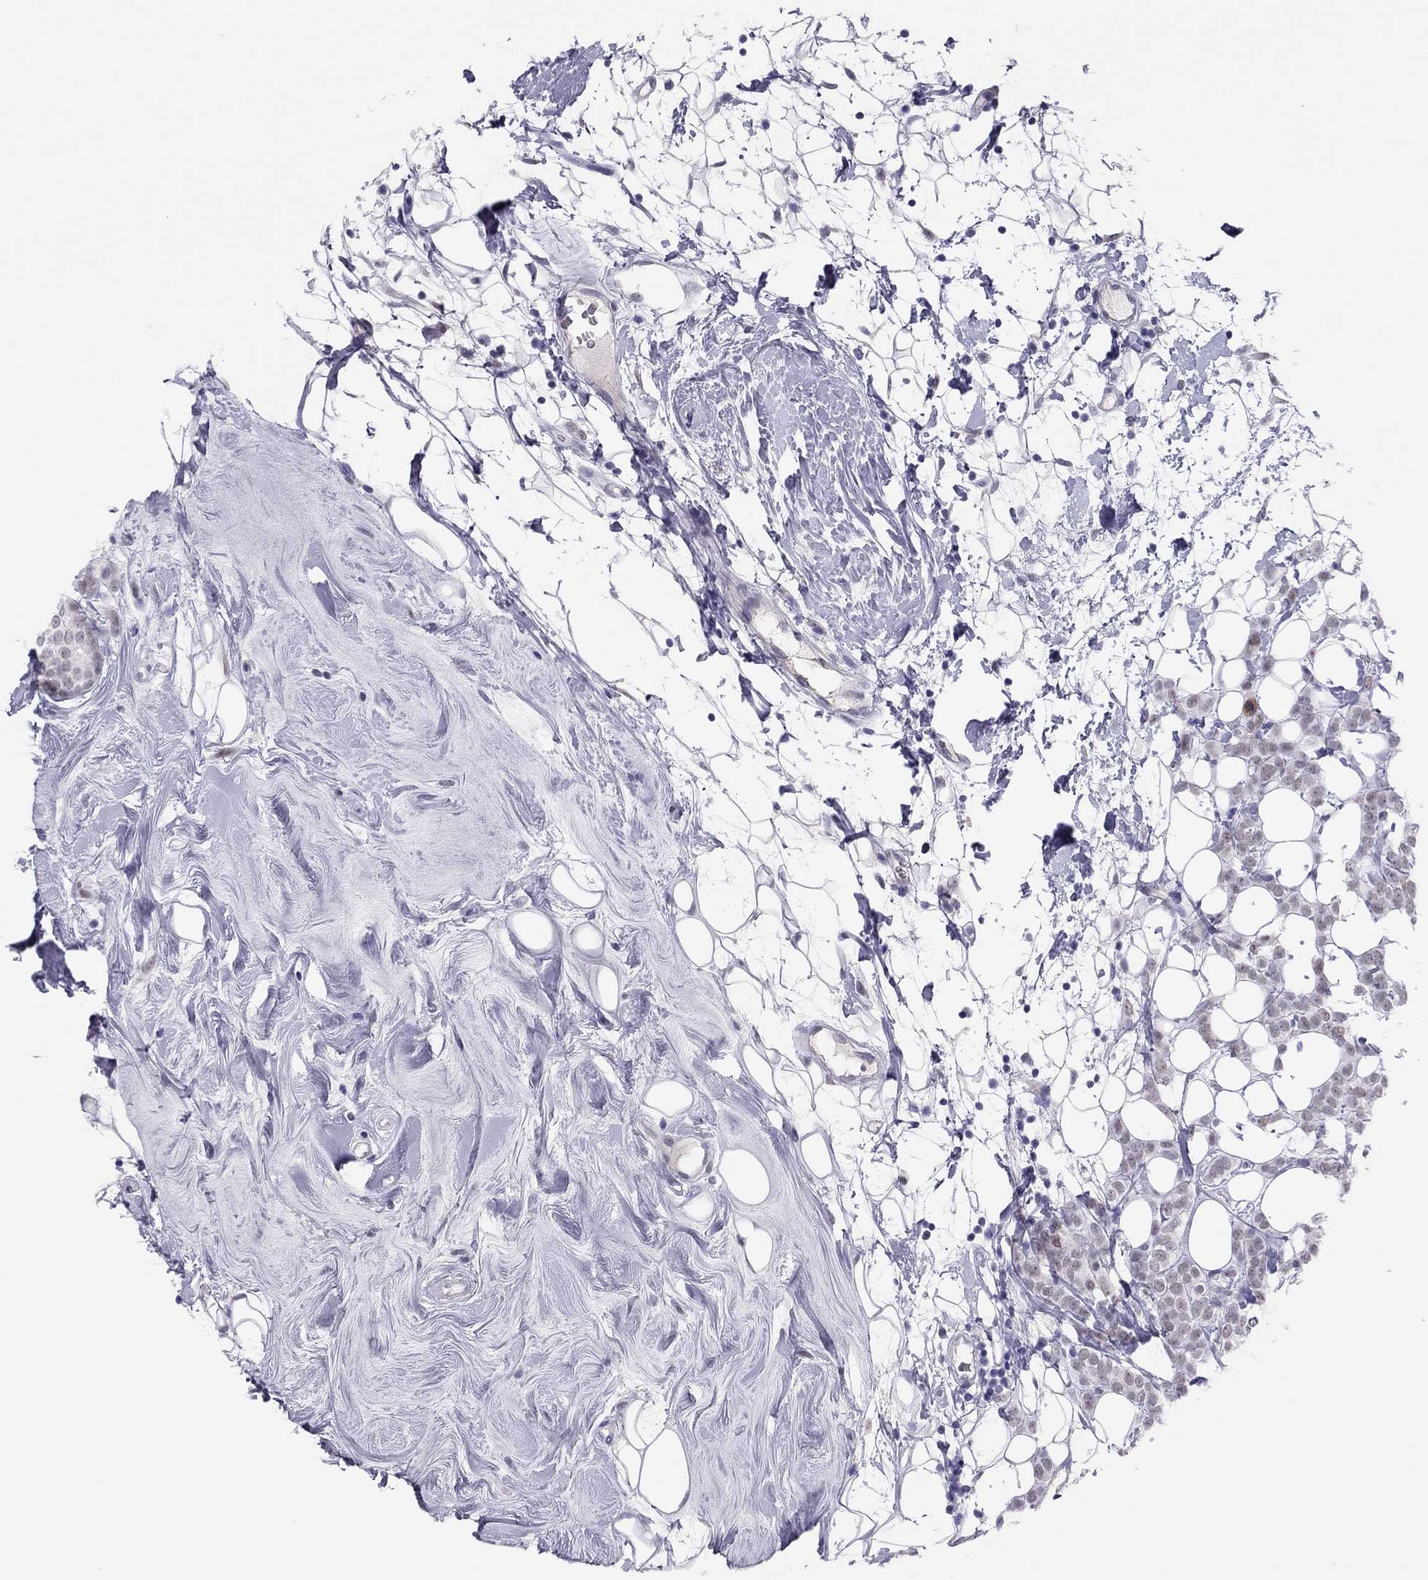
{"staining": {"intensity": "weak", "quantity": "<25%", "location": "nuclear"}, "tissue": "breast cancer", "cell_type": "Tumor cells", "image_type": "cancer", "snomed": [{"axis": "morphology", "description": "Lobular carcinoma"}, {"axis": "topography", "description": "Breast"}], "caption": "High power microscopy image of an immunohistochemistry (IHC) photomicrograph of breast lobular carcinoma, revealing no significant expression in tumor cells.", "gene": "PHOX2A", "patient": {"sex": "female", "age": 49}}